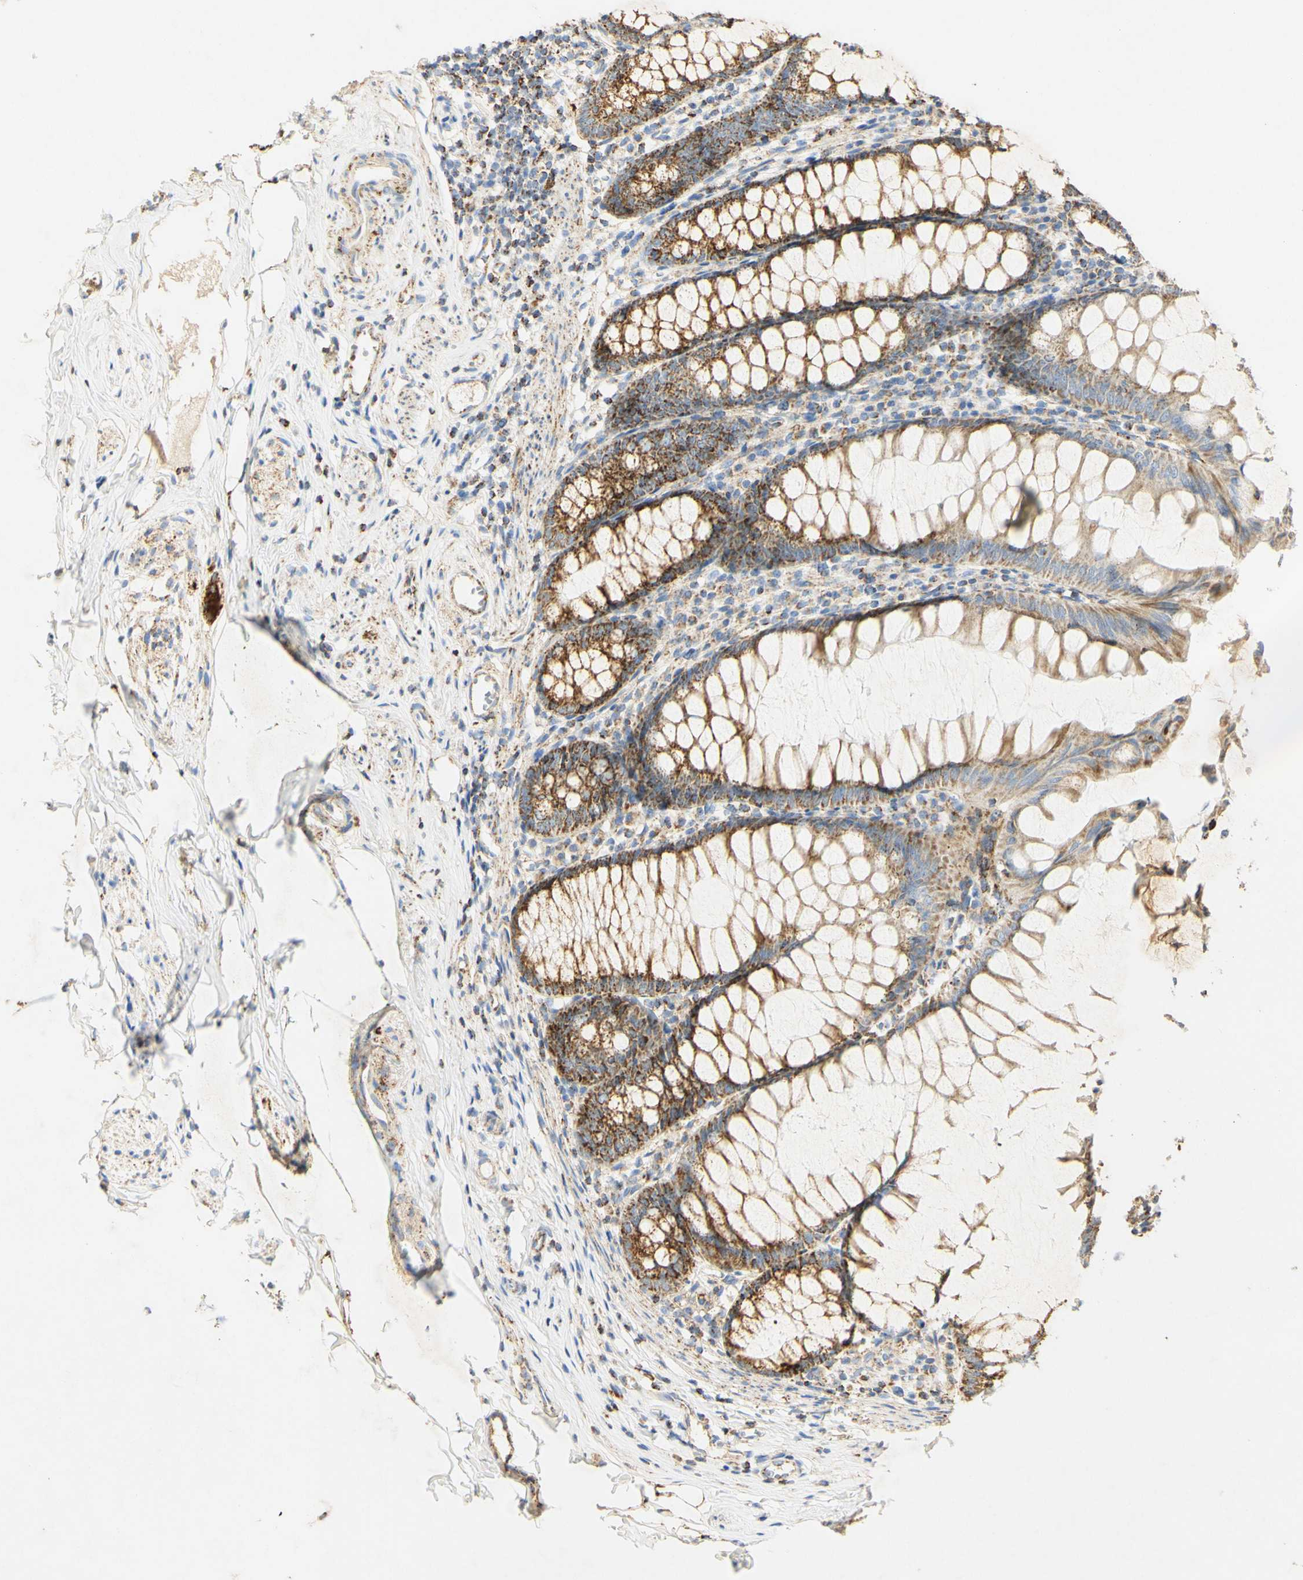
{"staining": {"intensity": "moderate", "quantity": ">75%", "location": "cytoplasmic/membranous"}, "tissue": "appendix", "cell_type": "Glandular cells", "image_type": "normal", "snomed": [{"axis": "morphology", "description": "Normal tissue, NOS"}, {"axis": "topography", "description": "Appendix"}], "caption": "Glandular cells demonstrate moderate cytoplasmic/membranous expression in about >75% of cells in unremarkable appendix.", "gene": "OXCT1", "patient": {"sex": "female", "age": 77}}